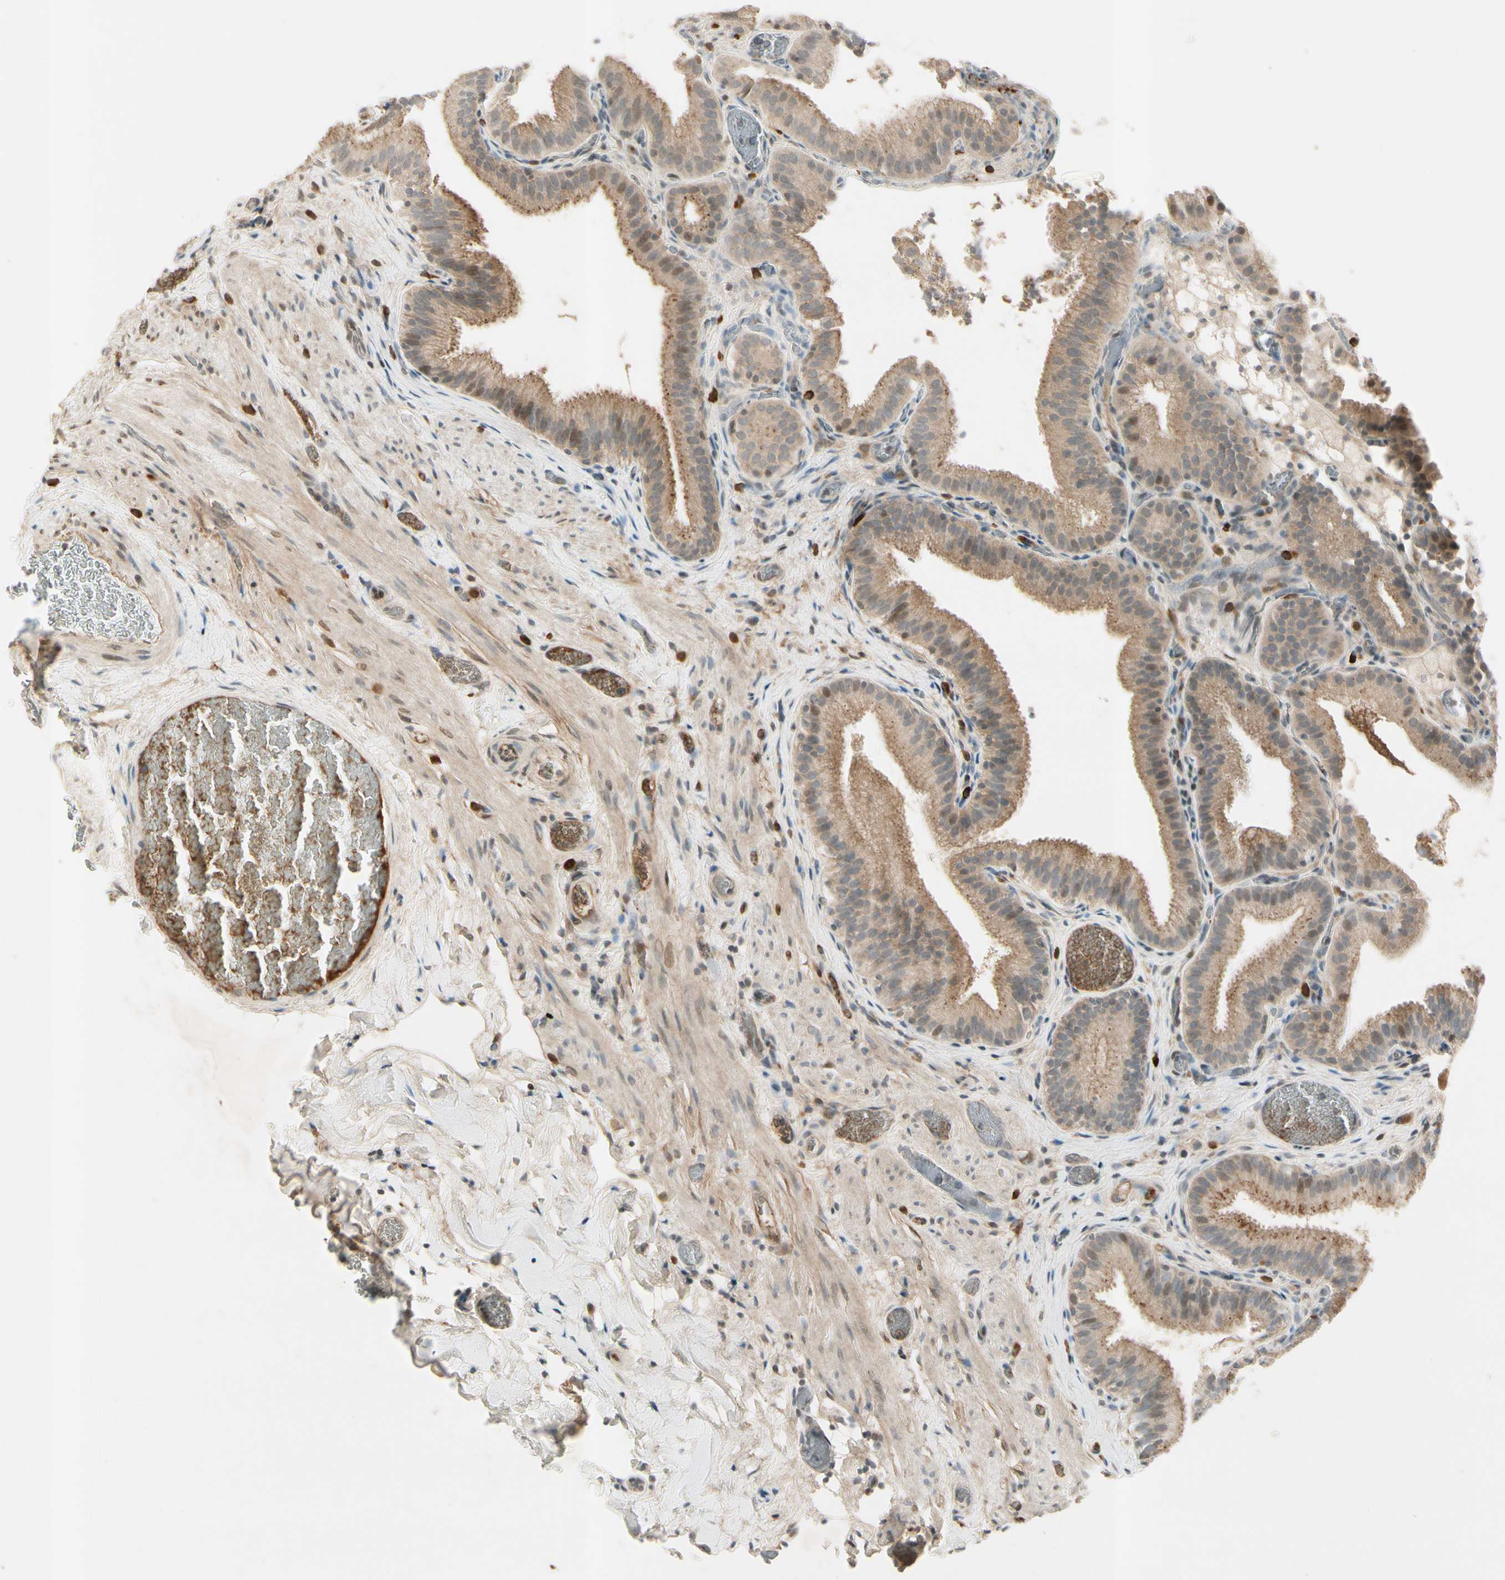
{"staining": {"intensity": "moderate", "quantity": ">75%", "location": "cytoplasmic/membranous"}, "tissue": "gallbladder", "cell_type": "Glandular cells", "image_type": "normal", "snomed": [{"axis": "morphology", "description": "Normal tissue, NOS"}, {"axis": "topography", "description": "Gallbladder"}], "caption": "Protein expression analysis of normal gallbladder demonstrates moderate cytoplasmic/membranous staining in approximately >75% of glandular cells.", "gene": "ICAM5", "patient": {"sex": "male", "age": 54}}